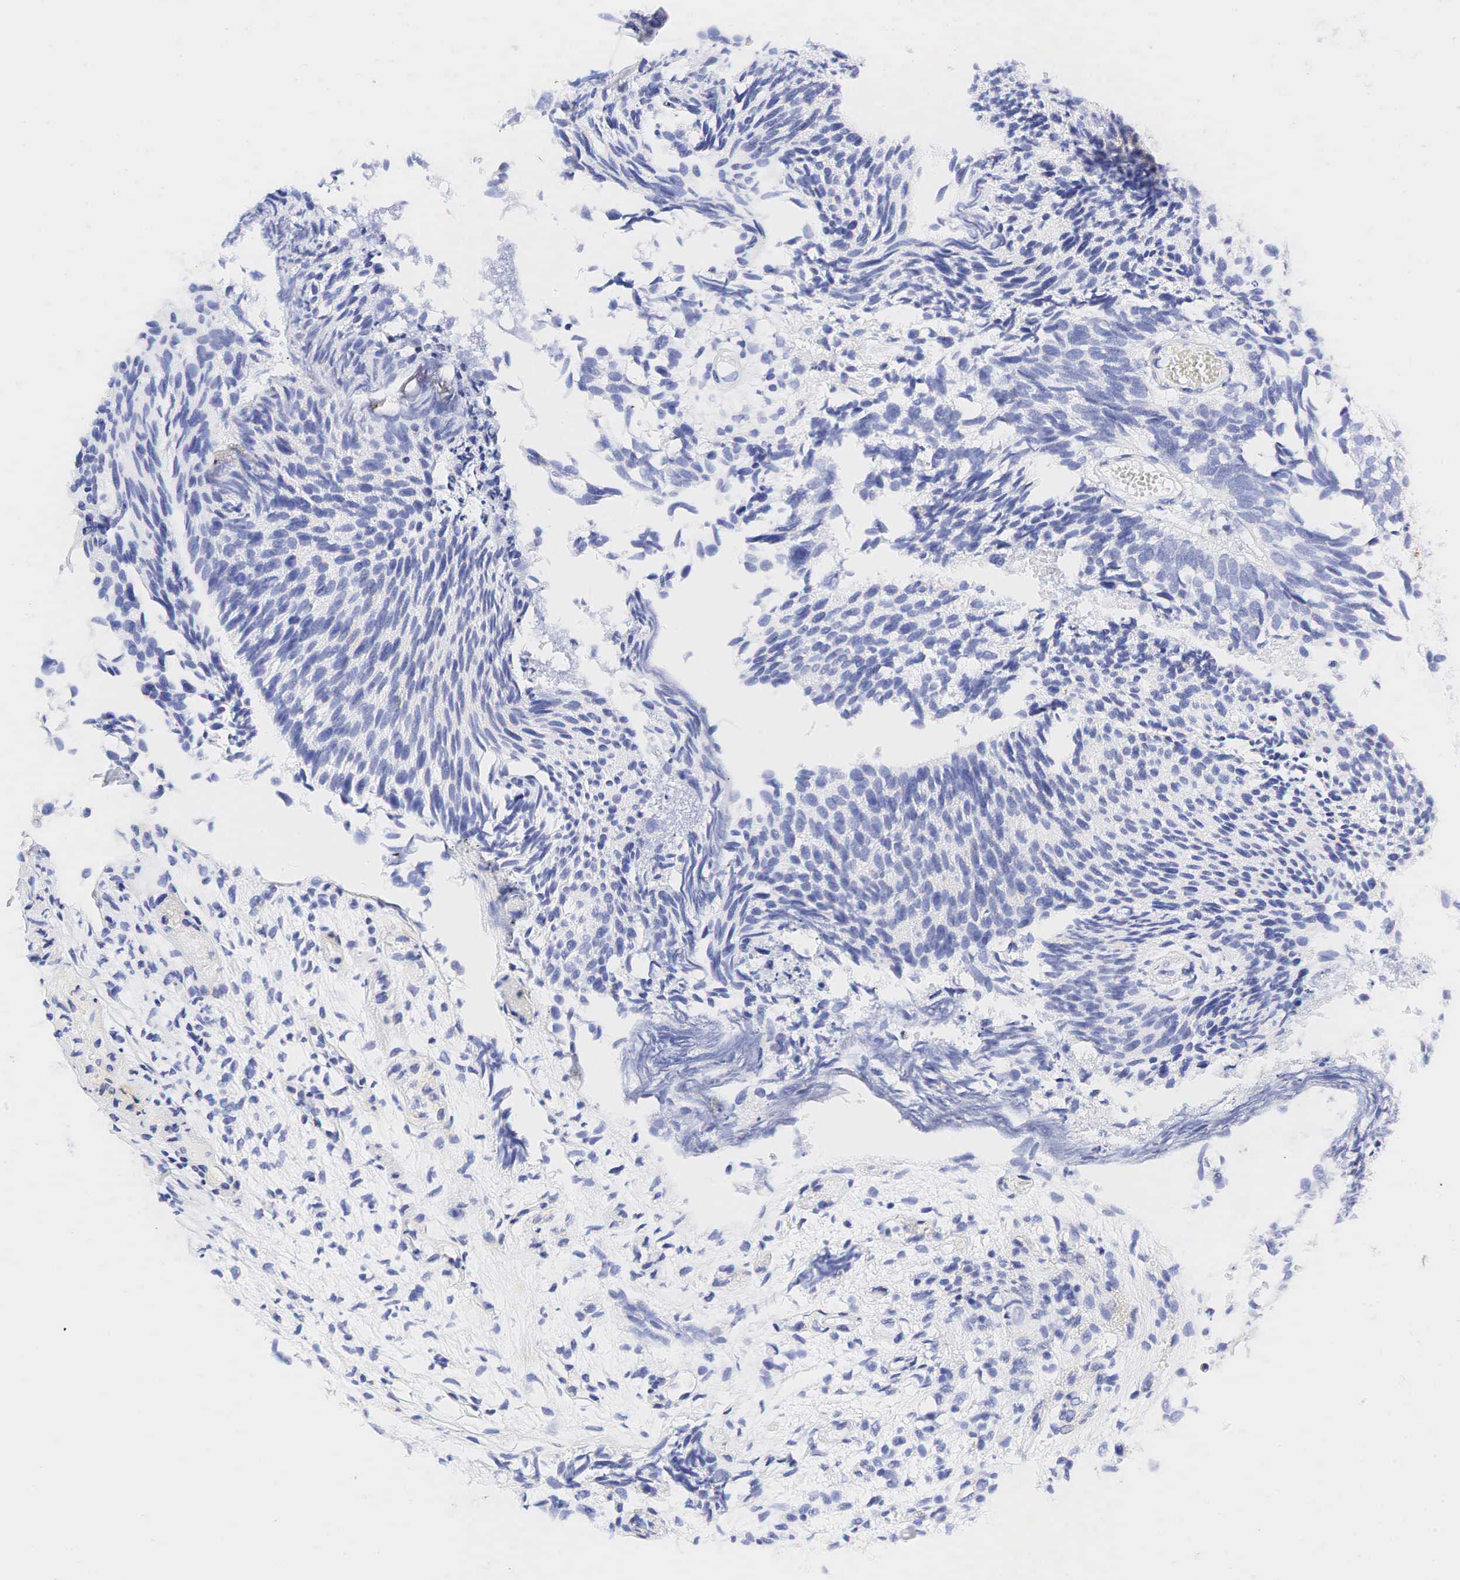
{"staining": {"intensity": "negative", "quantity": "none", "location": "none"}, "tissue": "urothelial cancer", "cell_type": "Tumor cells", "image_type": "cancer", "snomed": [{"axis": "morphology", "description": "Urothelial carcinoma, Low grade"}, {"axis": "topography", "description": "Urinary bladder"}], "caption": "Low-grade urothelial carcinoma was stained to show a protein in brown. There is no significant positivity in tumor cells.", "gene": "CALD1", "patient": {"sex": "male", "age": 84}}